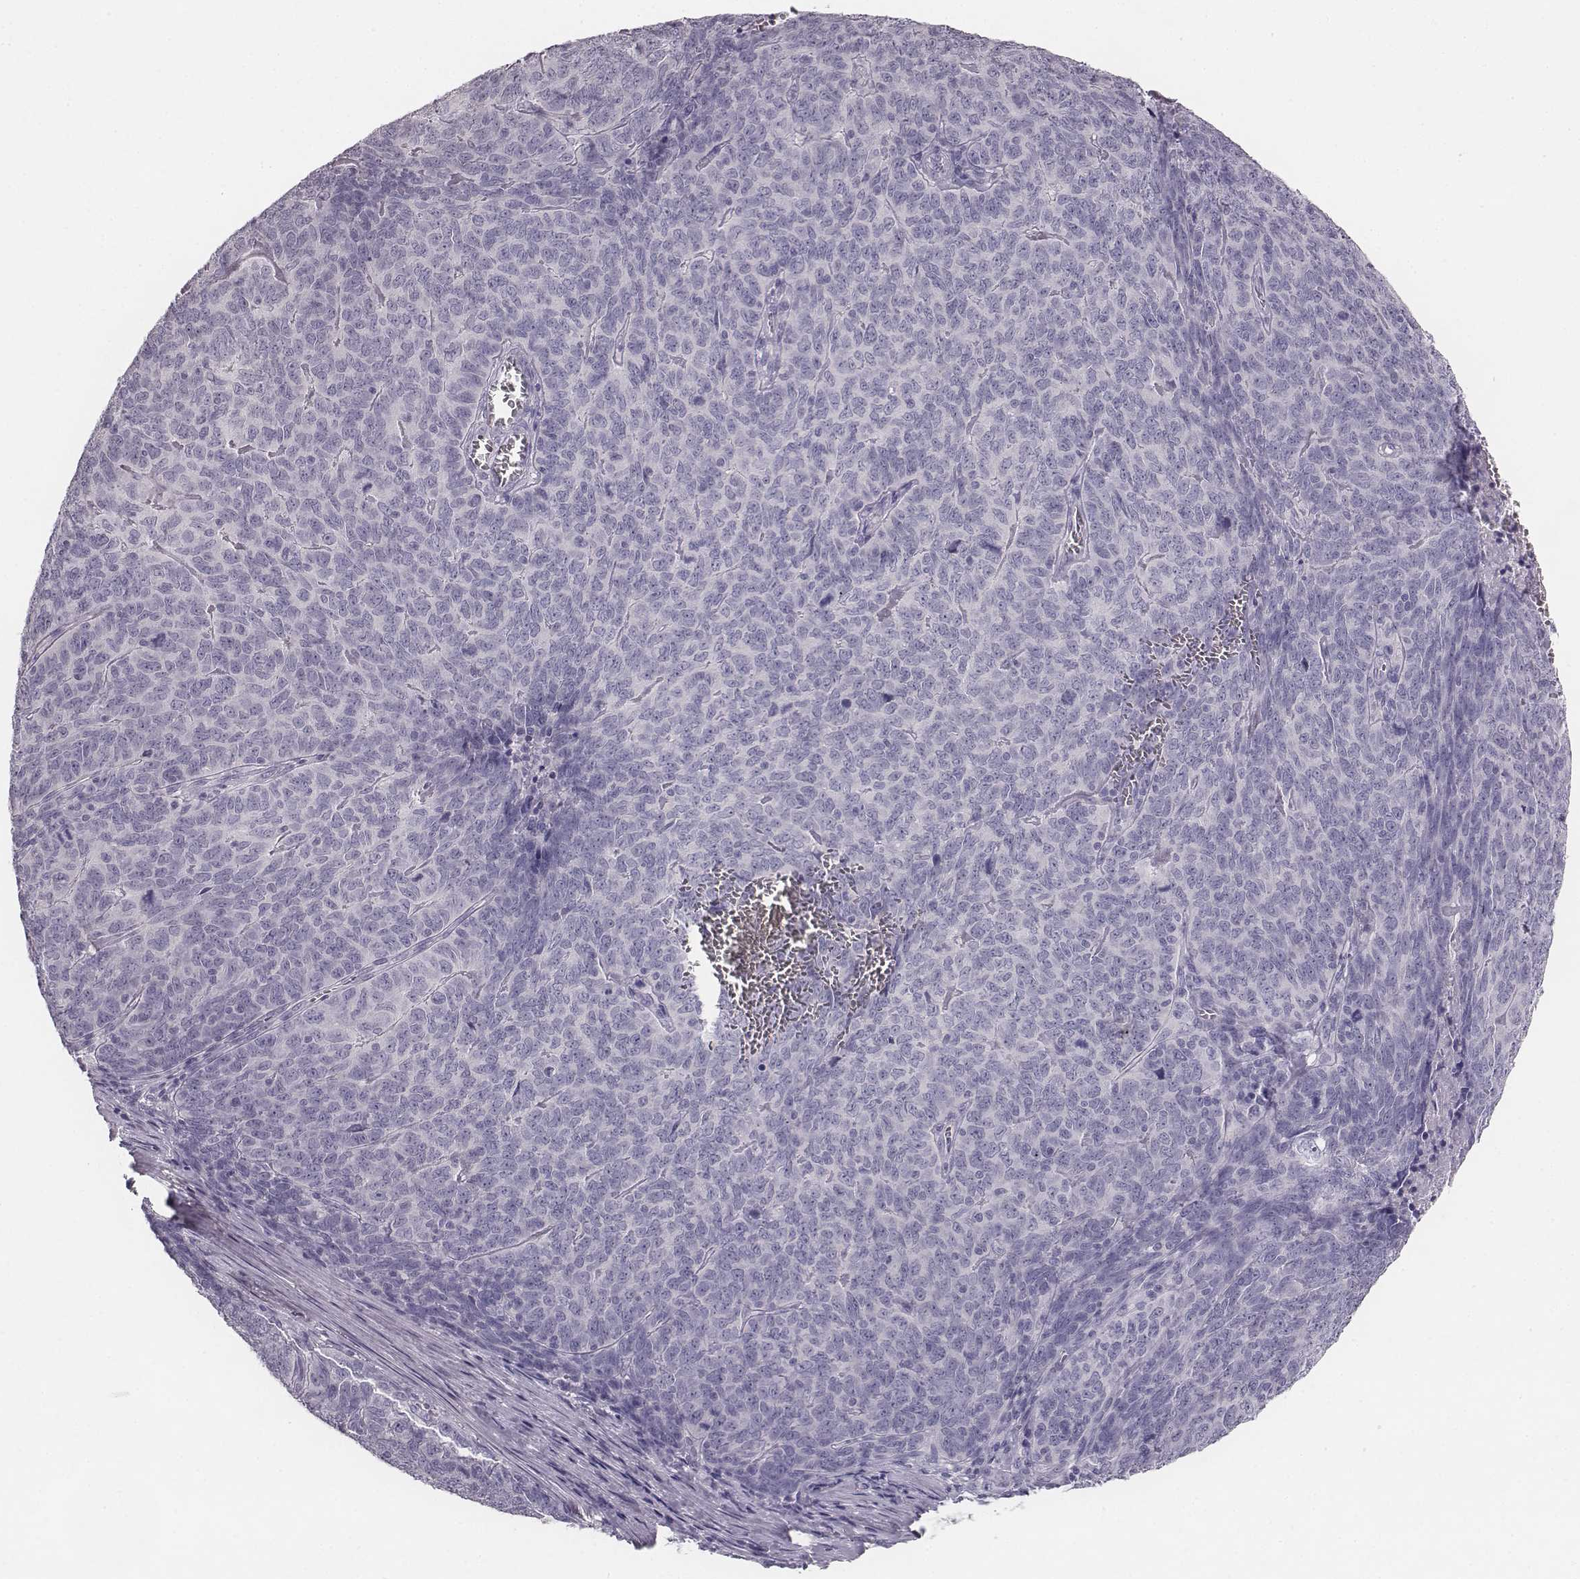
{"staining": {"intensity": "negative", "quantity": "none", "location": "none"}, "tissue": "skin cancer", "cell_type": "Tumor cells", "image_type": "cancer", "snomed": [{"axis": "morphology", "description": "Squamous cell carcinoma, NOS"}, {"axis": "topography", "description": "Skin"}, {"axis": "topography", "description": "Anal"}], "caption": "Tumor cells are negative for protein expression in human skin cancer.", "gene": "NPTXR", "patient": {"sex": "female", "age": 51}}